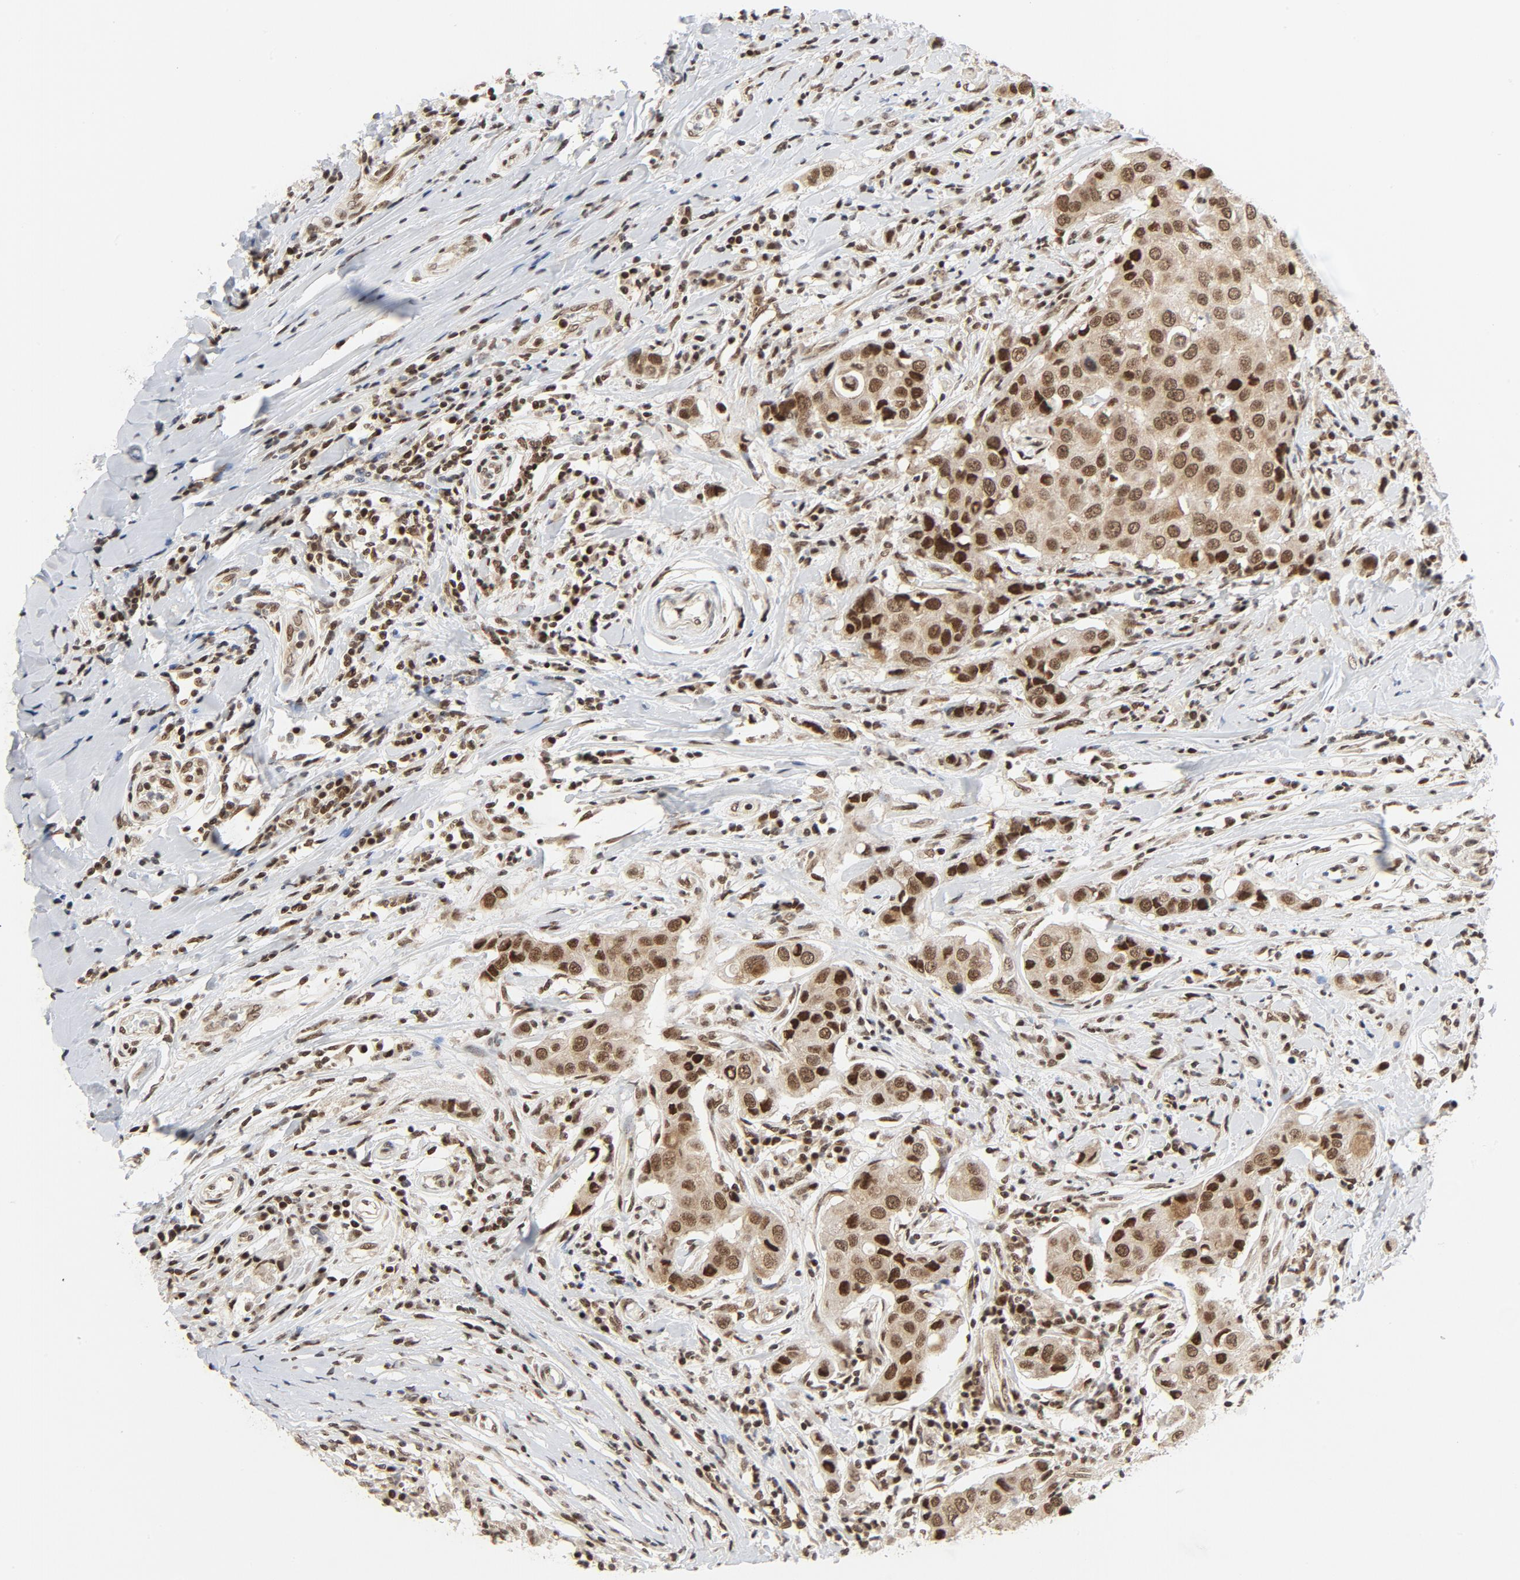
{"staining": {"intensity": "strong", "quantity": ">75%", "location": "nuclear"}, "tissue": "breast cancer", "cell_type": "Tumor cells", "image_type": "cancer", "snomed": [{"axis": "morphology", "description": "Duct carcinoma"}, {"axis": "topography", "description": "Breast"}], "caption": "About >75% of tumor cells in intraductal carcinoma (breast) show strong nuclear protein staining as visualized by brown immunohistochemical staining.", "gene": "ERCC1", "patient": {"sex": "female", "age": 27}}